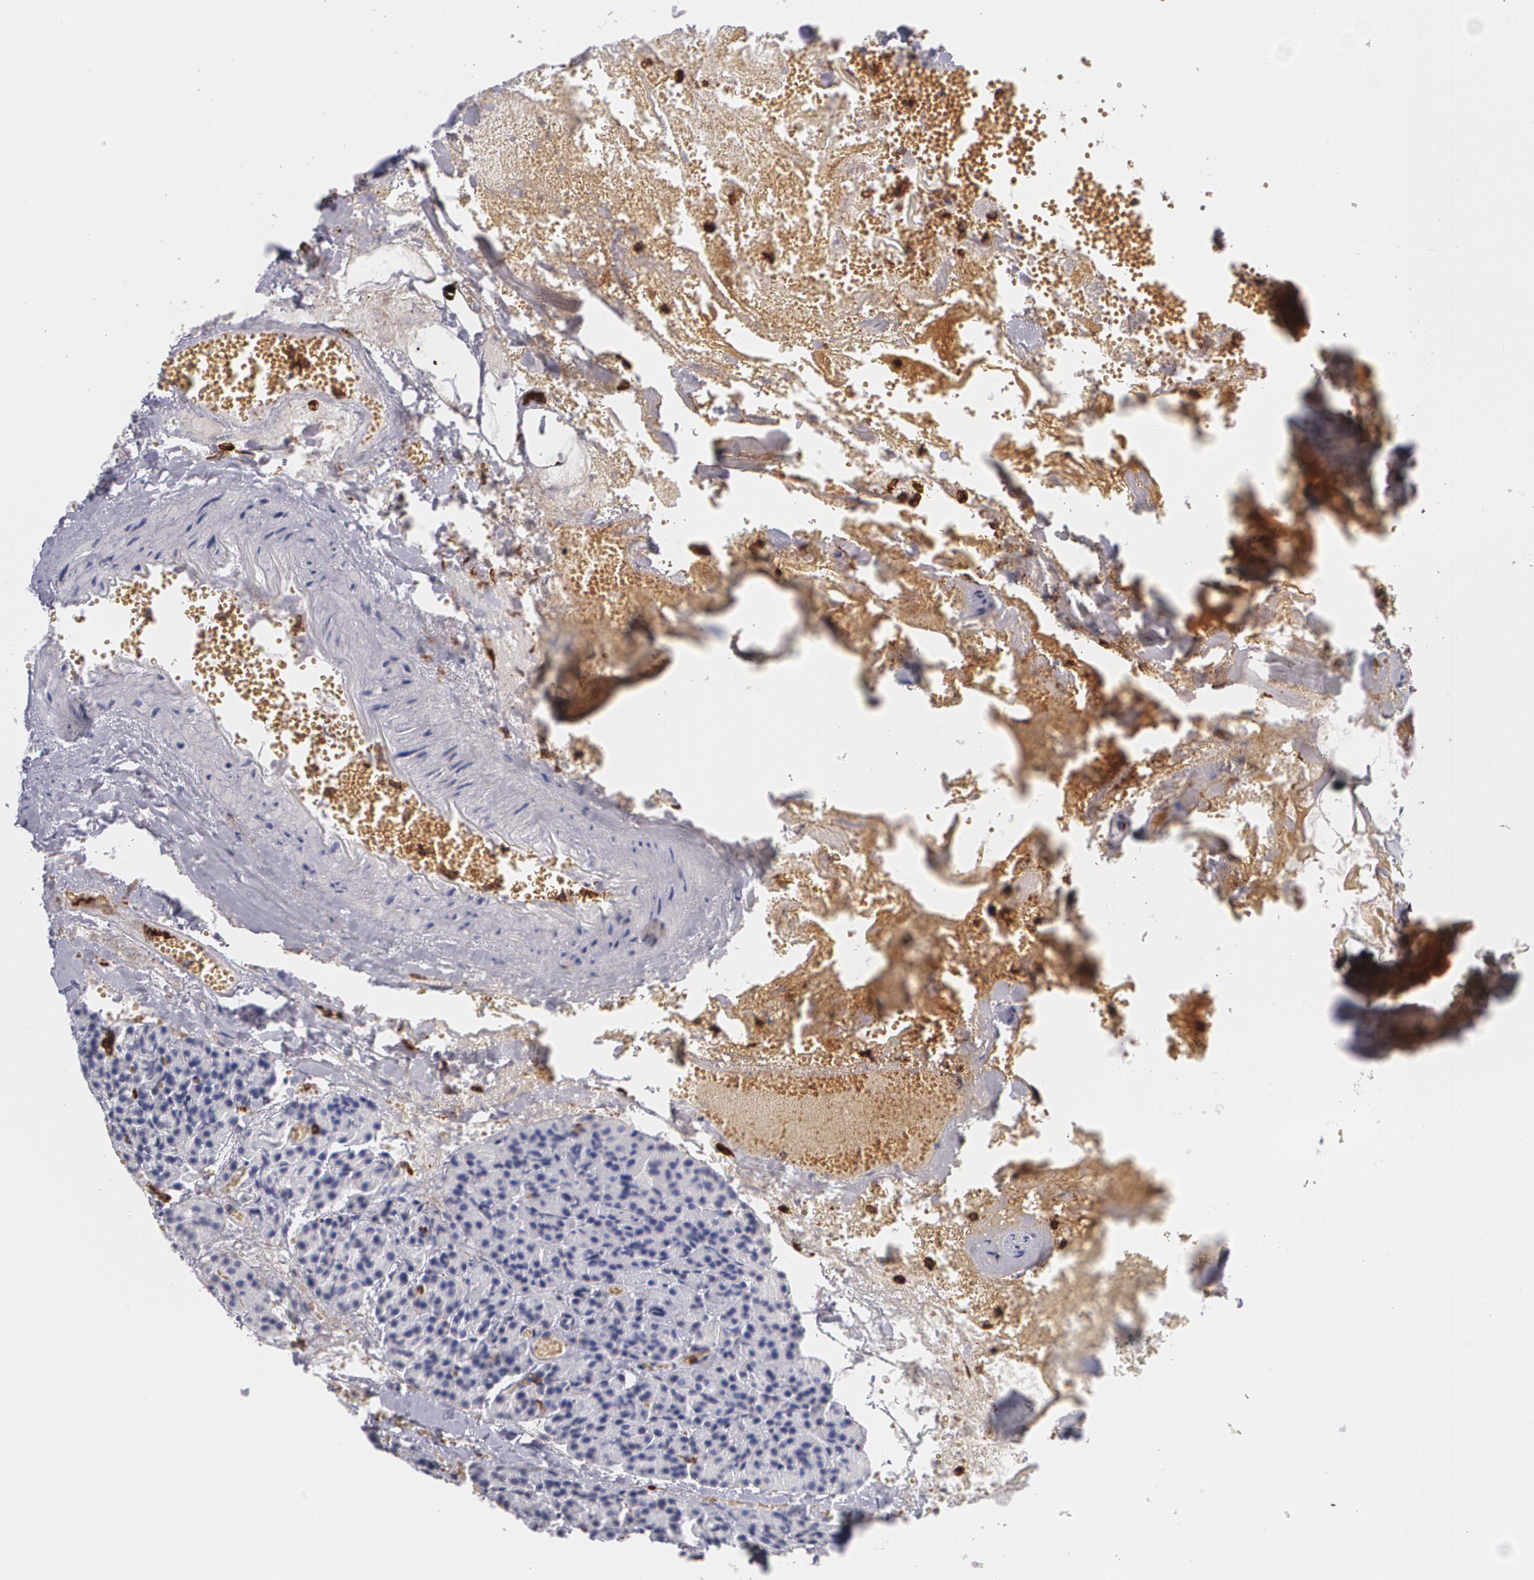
{"staining": {"intensity": "negative", "quantity": "none", "location": "none"}, "tissue": "carcinoid", "cell_type": "Tumor cells", "image_type": "cancer", "snomed": [{"axis": "morphology", "description": "Normal tissue, NOS"}, {"axis": "morphology", "description": "Carcinoid, malignant, NOS"}, {"axis": "topography", "description": "Pancreas"}], "caption": "An immunohistochemistry (IHC) image of malignant carcinoid is shown. There is no staining in tumor cells of malignant carcinoid. (DAB immunohistochemistry (IHC) with hematoxylin counter stain).", "gene": "PTPRC", "patient": {"sex": "female", "age": 35}}